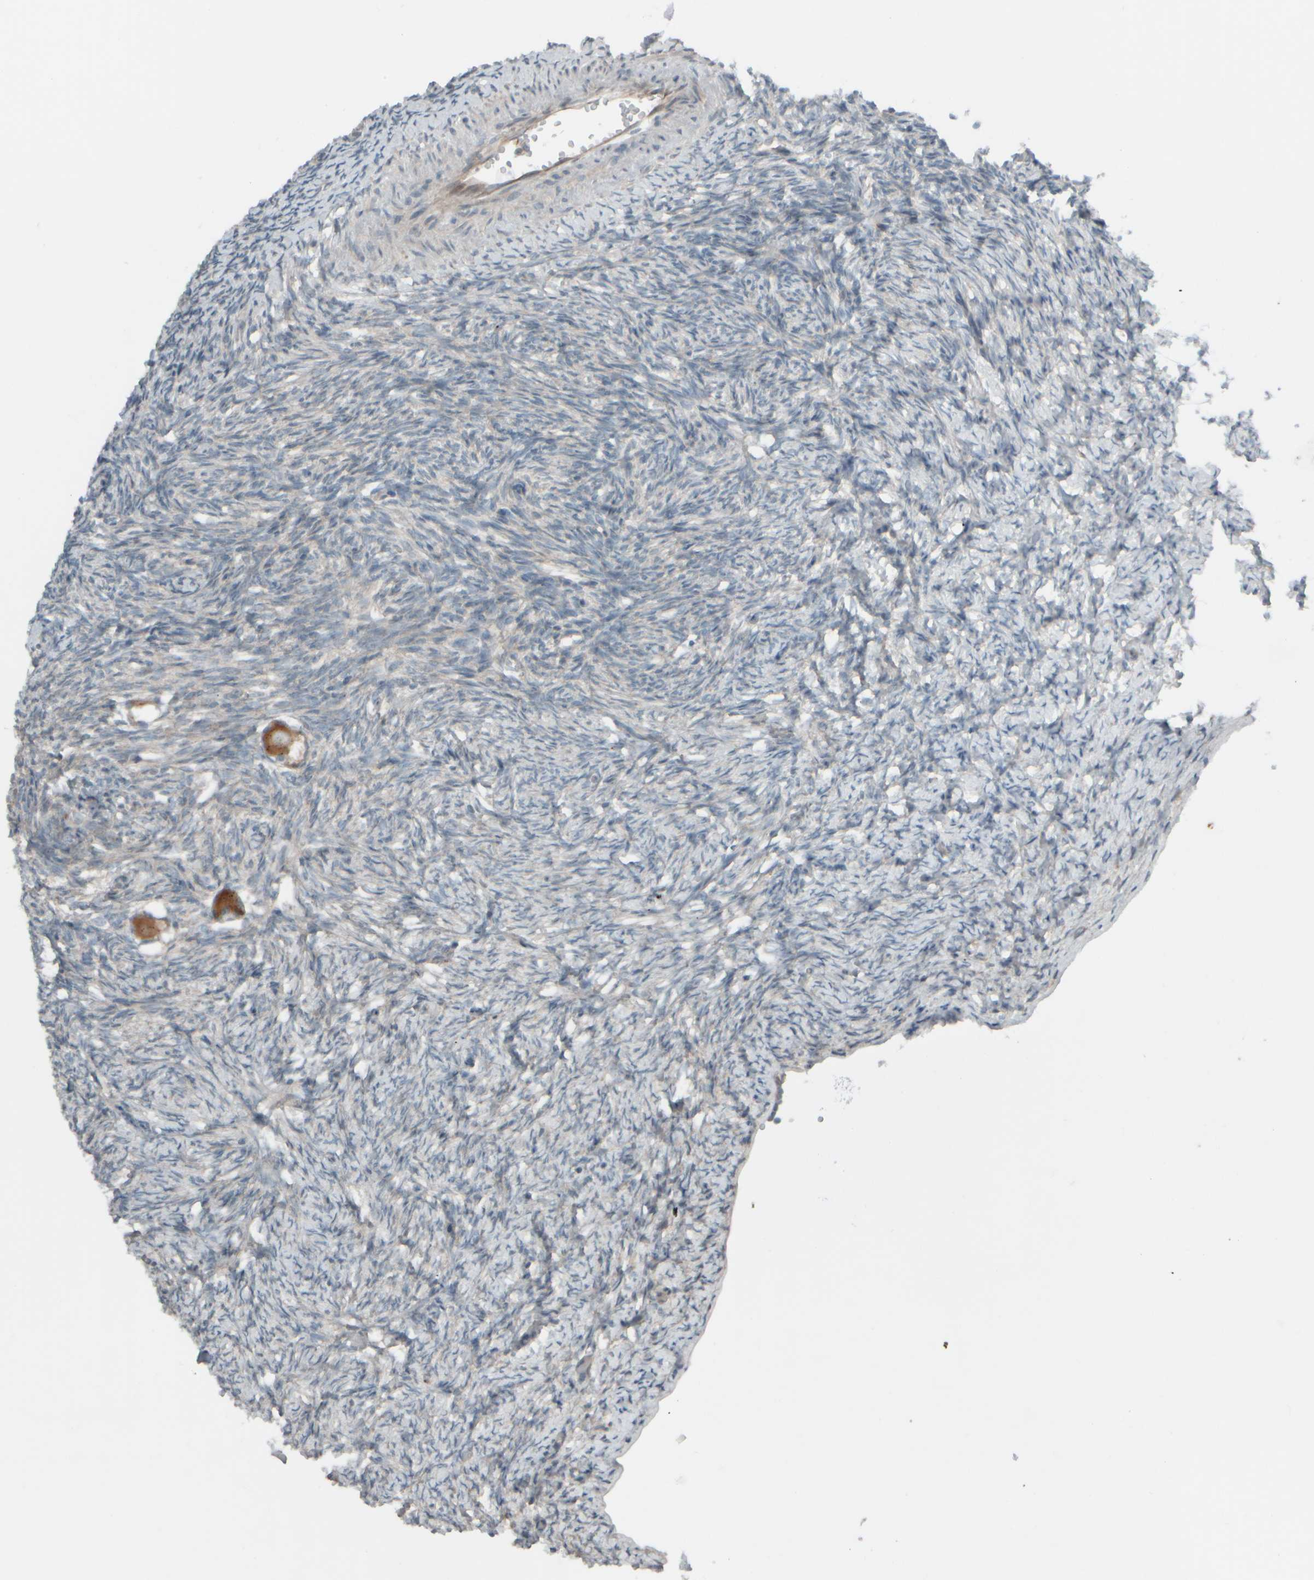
{"staining": {"intensity": "moderate", "quantity": ">75%", "location": "cytoplasmic/membranous"}, "tissue": "ovary", "cell_type": "Follicle cells", "image_type": "normal", "snomed": [{"axis": "morphology", "description": "Normal tissue, NOS"}, {"axis": "topography", "description": "Ovary"}], "caption": "This histopathology image exhibits immunohistochemistry staining of unremarkable human ovary, with medium moderate cytoplasmic/membranous staining in approximately >75% of follicle cells.", "gene": "HGS", "patient": {"sex": "female", "age": 34}}